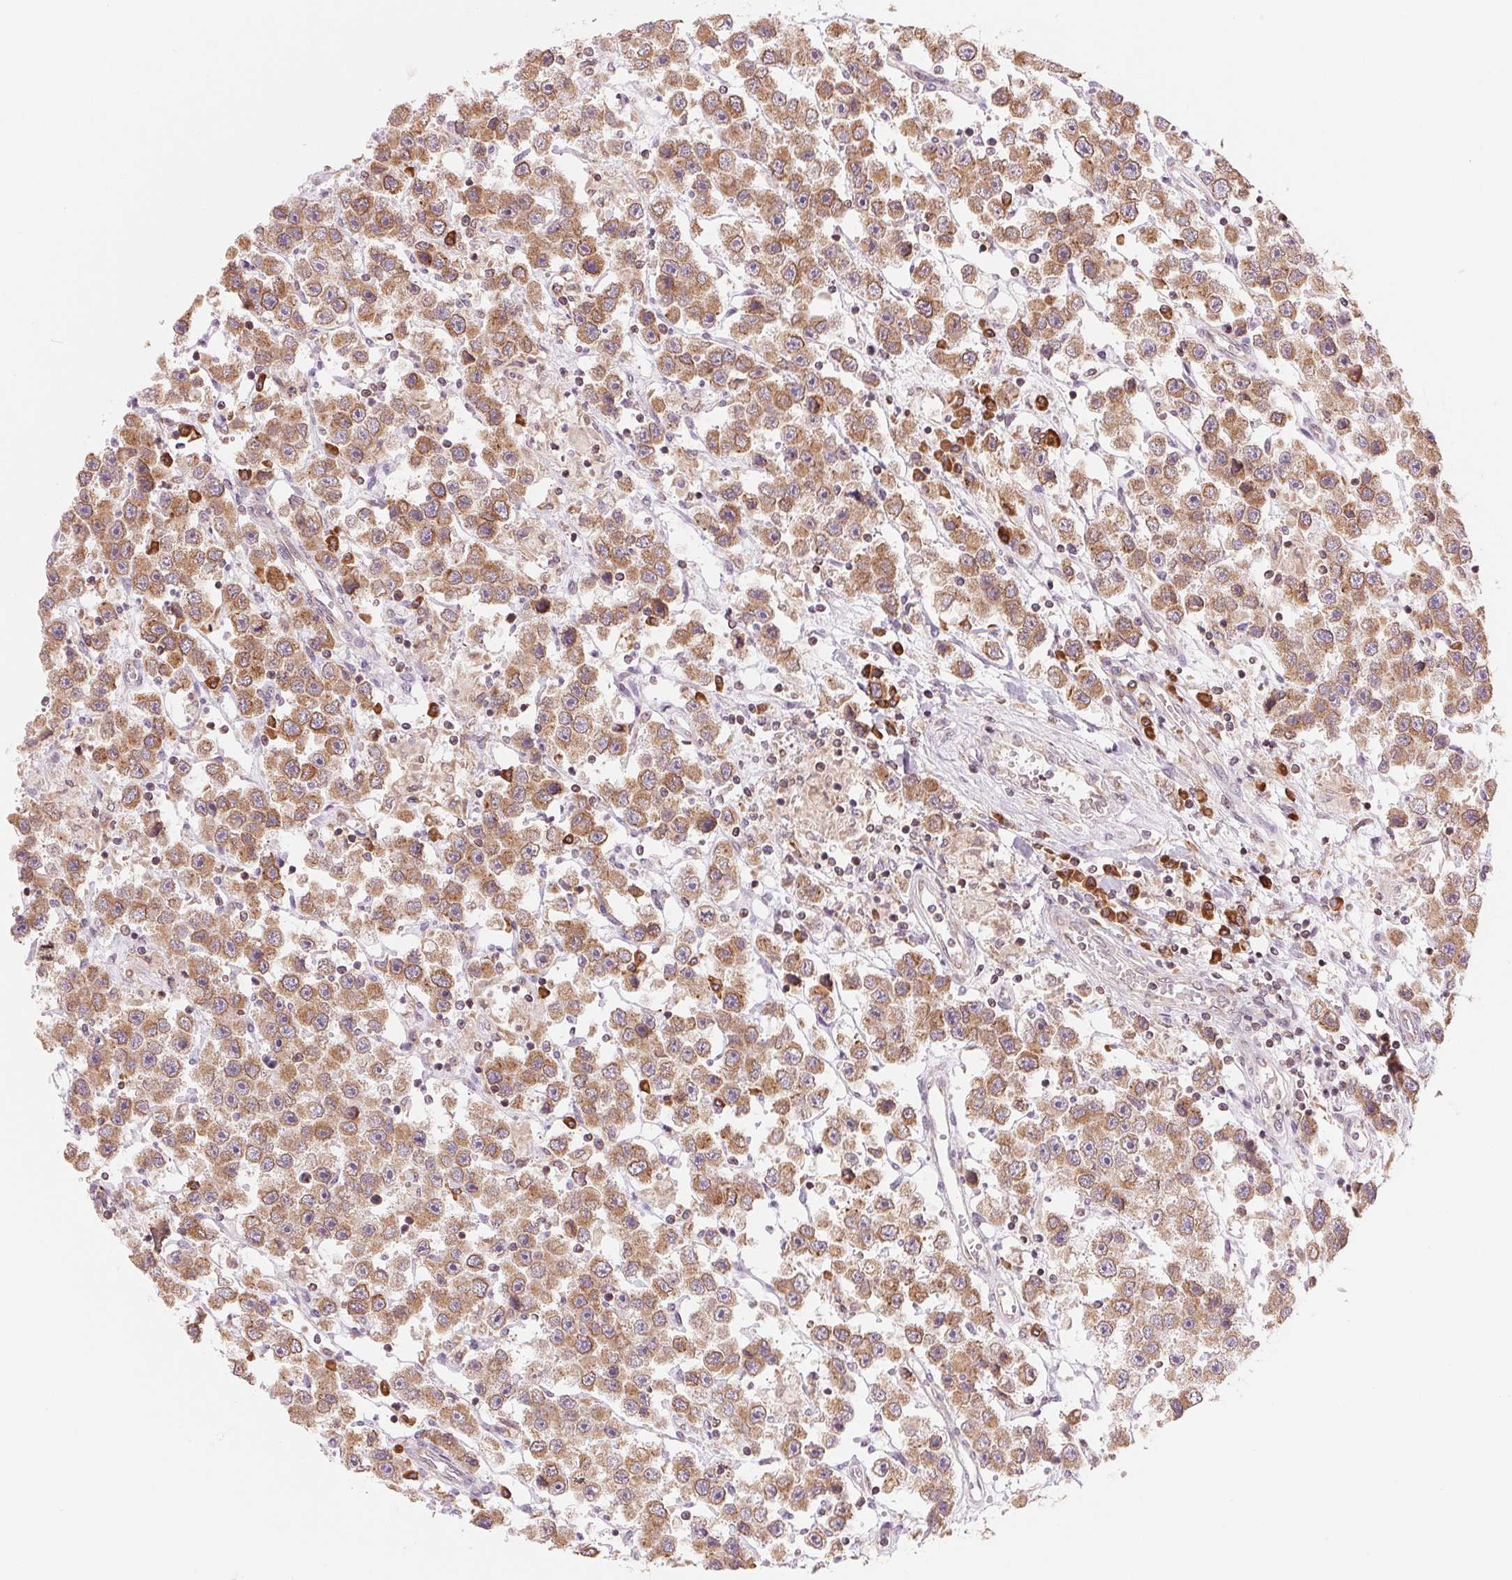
{"staining": {"intensity": "moderate", "quantity": ">75%", "location": "cytoplasmic/membranous"}, "tissue": "testis cancer", "cell_type": "Tumor cells", "image_type": "cancer", "snomed": [{"axis": "morphology", "description": "Seminoma, NOS"}, {"axis": "topography", "description": "Testis"}], "caption": "Brown immunohistochemical staining in human testis seminoma reveals moderate cytoplasmic/membranous positivity in about >75% of tumor cells.", "gene": "TECR", "patient": {"sex": "male", "age": 45}}